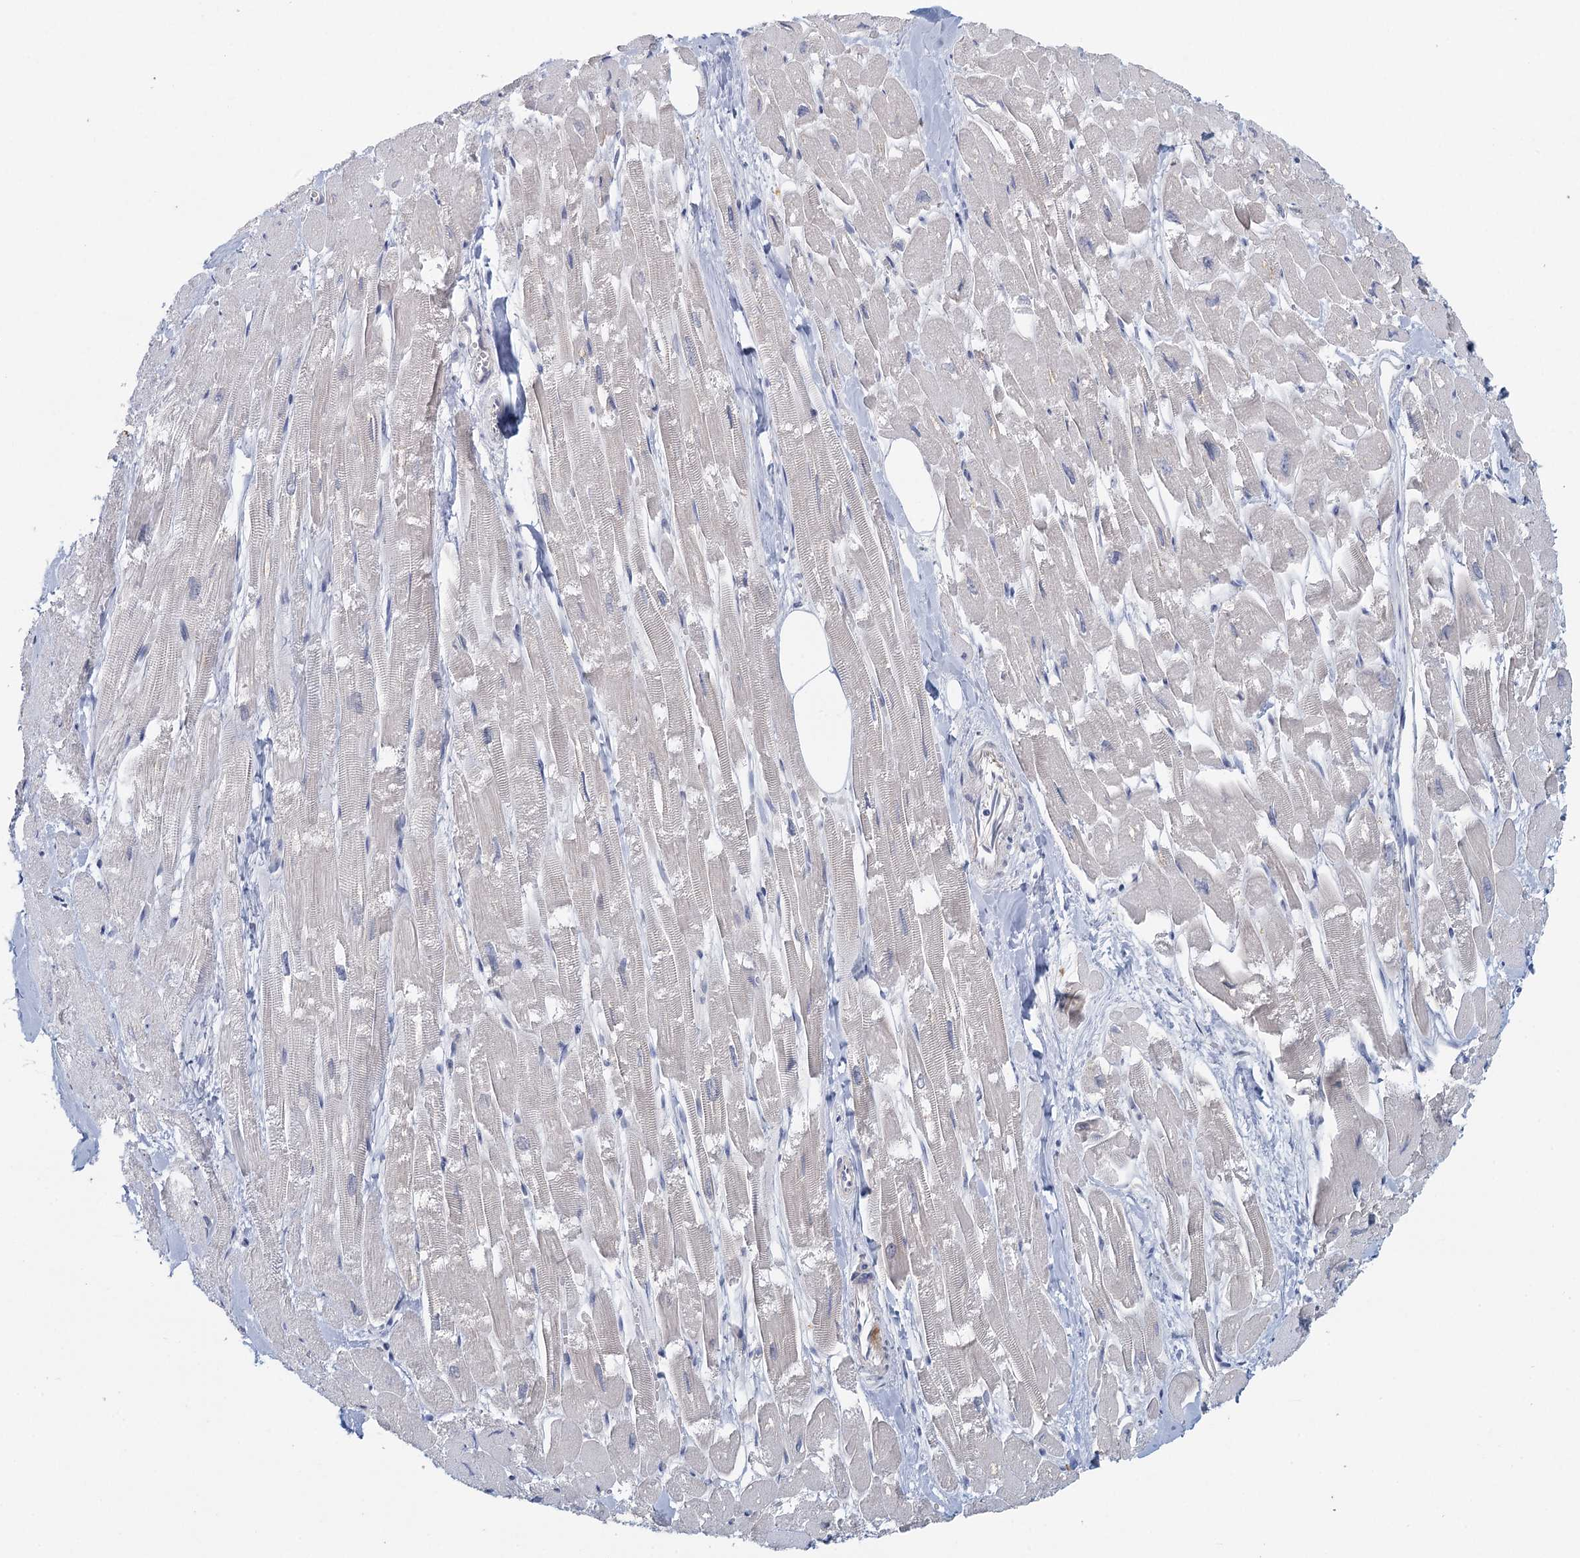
{"staining": {"intensity": "weak", "quantity": "<25%", "location": "cytoplasmic/membranous,nuclear"}, "tissue": "heart muscle", "cell_type": "Cardiomyocytes", "image_type": "normal", "snomed": [{"axis": "morphology", "description": "Normal tissue, NOS"}, {"axis": "topography", "description": "Heart"}], "caption": "Immunohistochemistry of benign heart muscle shows no positivity in cardiomyocytes. The staining was performed using DAB (3,3'-diaminobenzidine) to visualize the protein expression in brown, while the nuclei were stained in blue with hematoxylin (Magnification: 20x).", "gene": "MYO7B", "patient": {"sex": "male", "age": 54}}